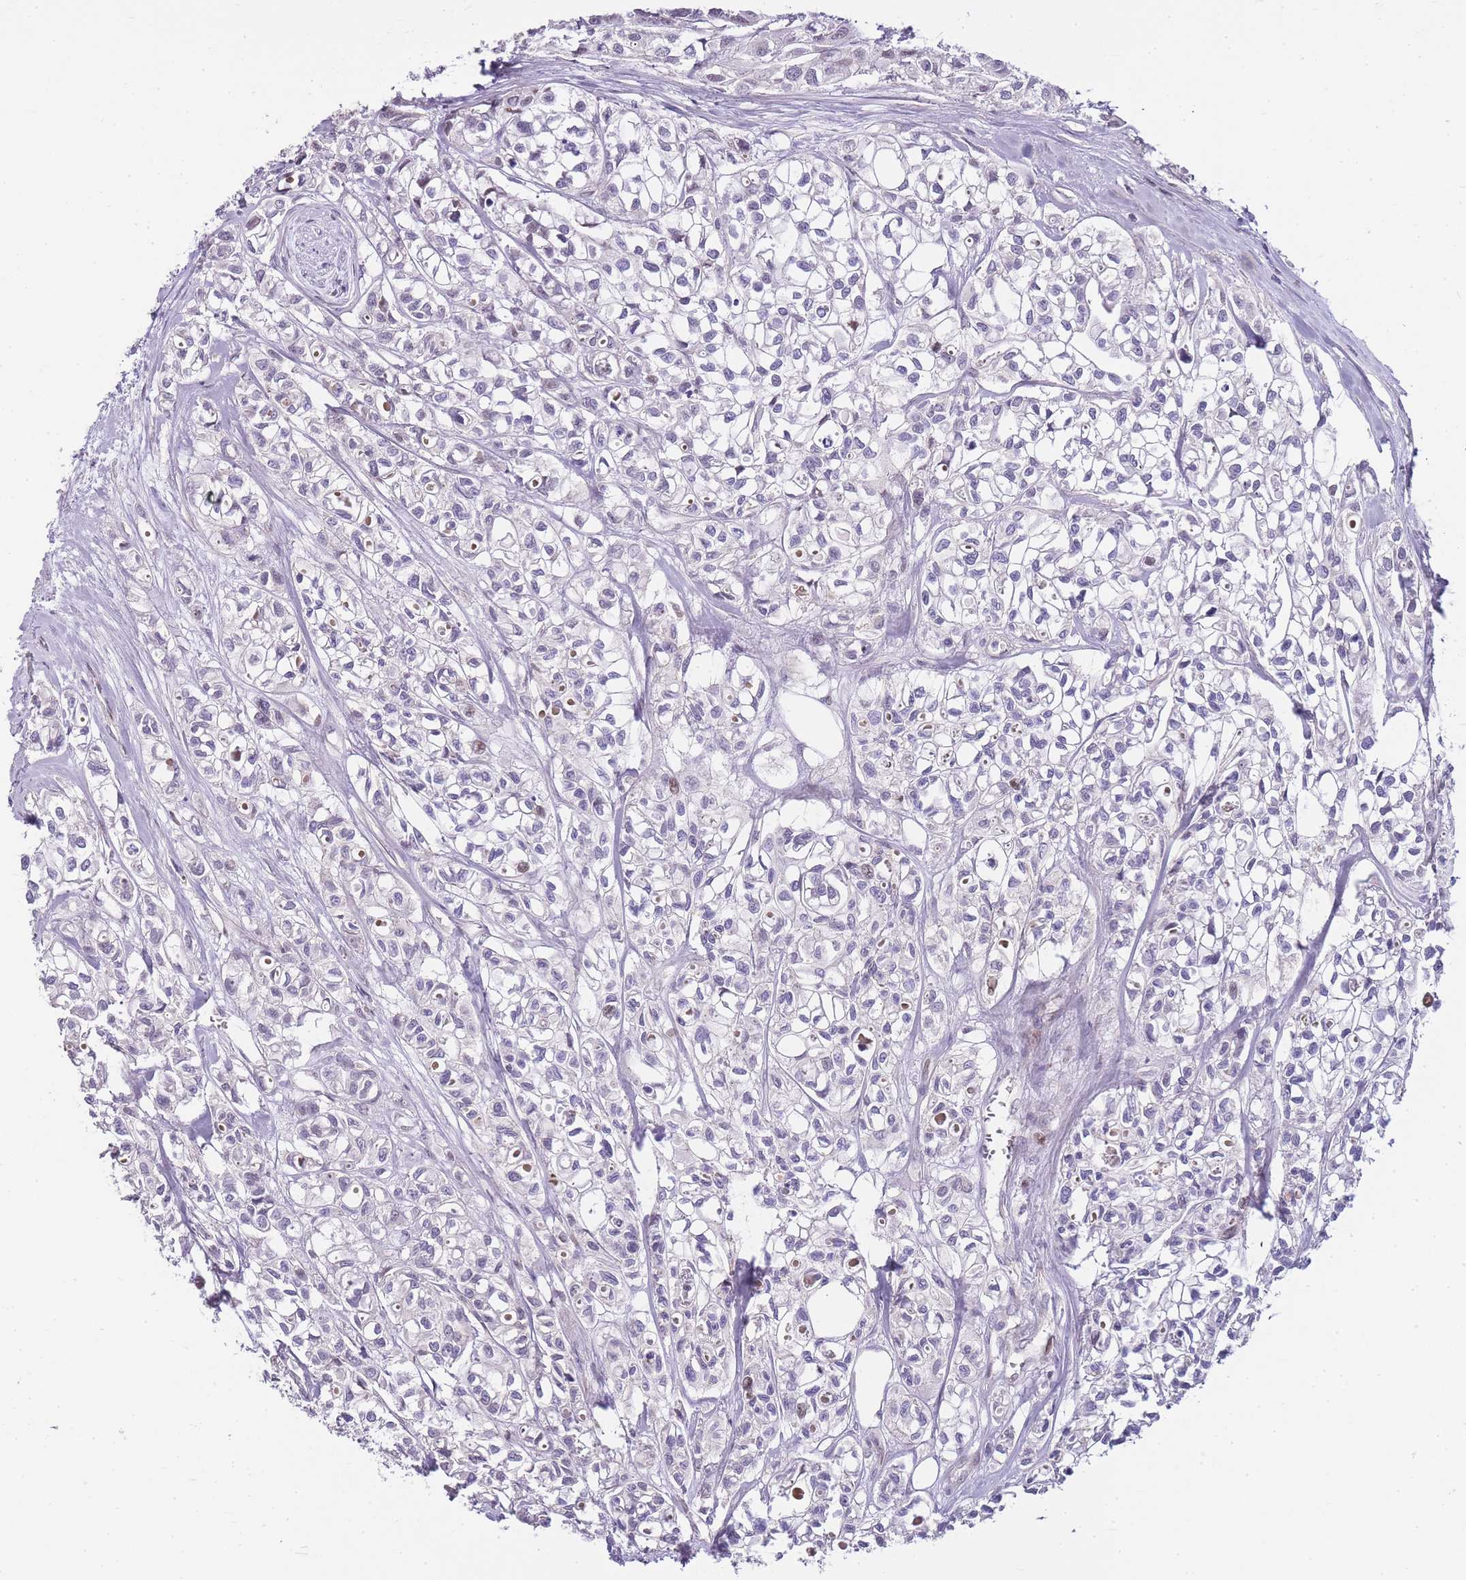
{"staining": {"intensity": "negative", "quantity": "none", "location": "none"}, "tissue": "urothelial cancer", "cell_type": "Tumor cells", "image_type": "cancer", "snomed": [{"axis": "morphology", "description": "Urothelial carcinoma, High grade"}, {"axis": "topography", "description": "Urinary bladder"}], "caption": "Immunohistochemistry (IHC) of urothelial carcinoma (high-grade) demonstrates no positivity in tumor cells.", "gene": "CLBA1", "patient": {"sex": "male", "age": 67}}